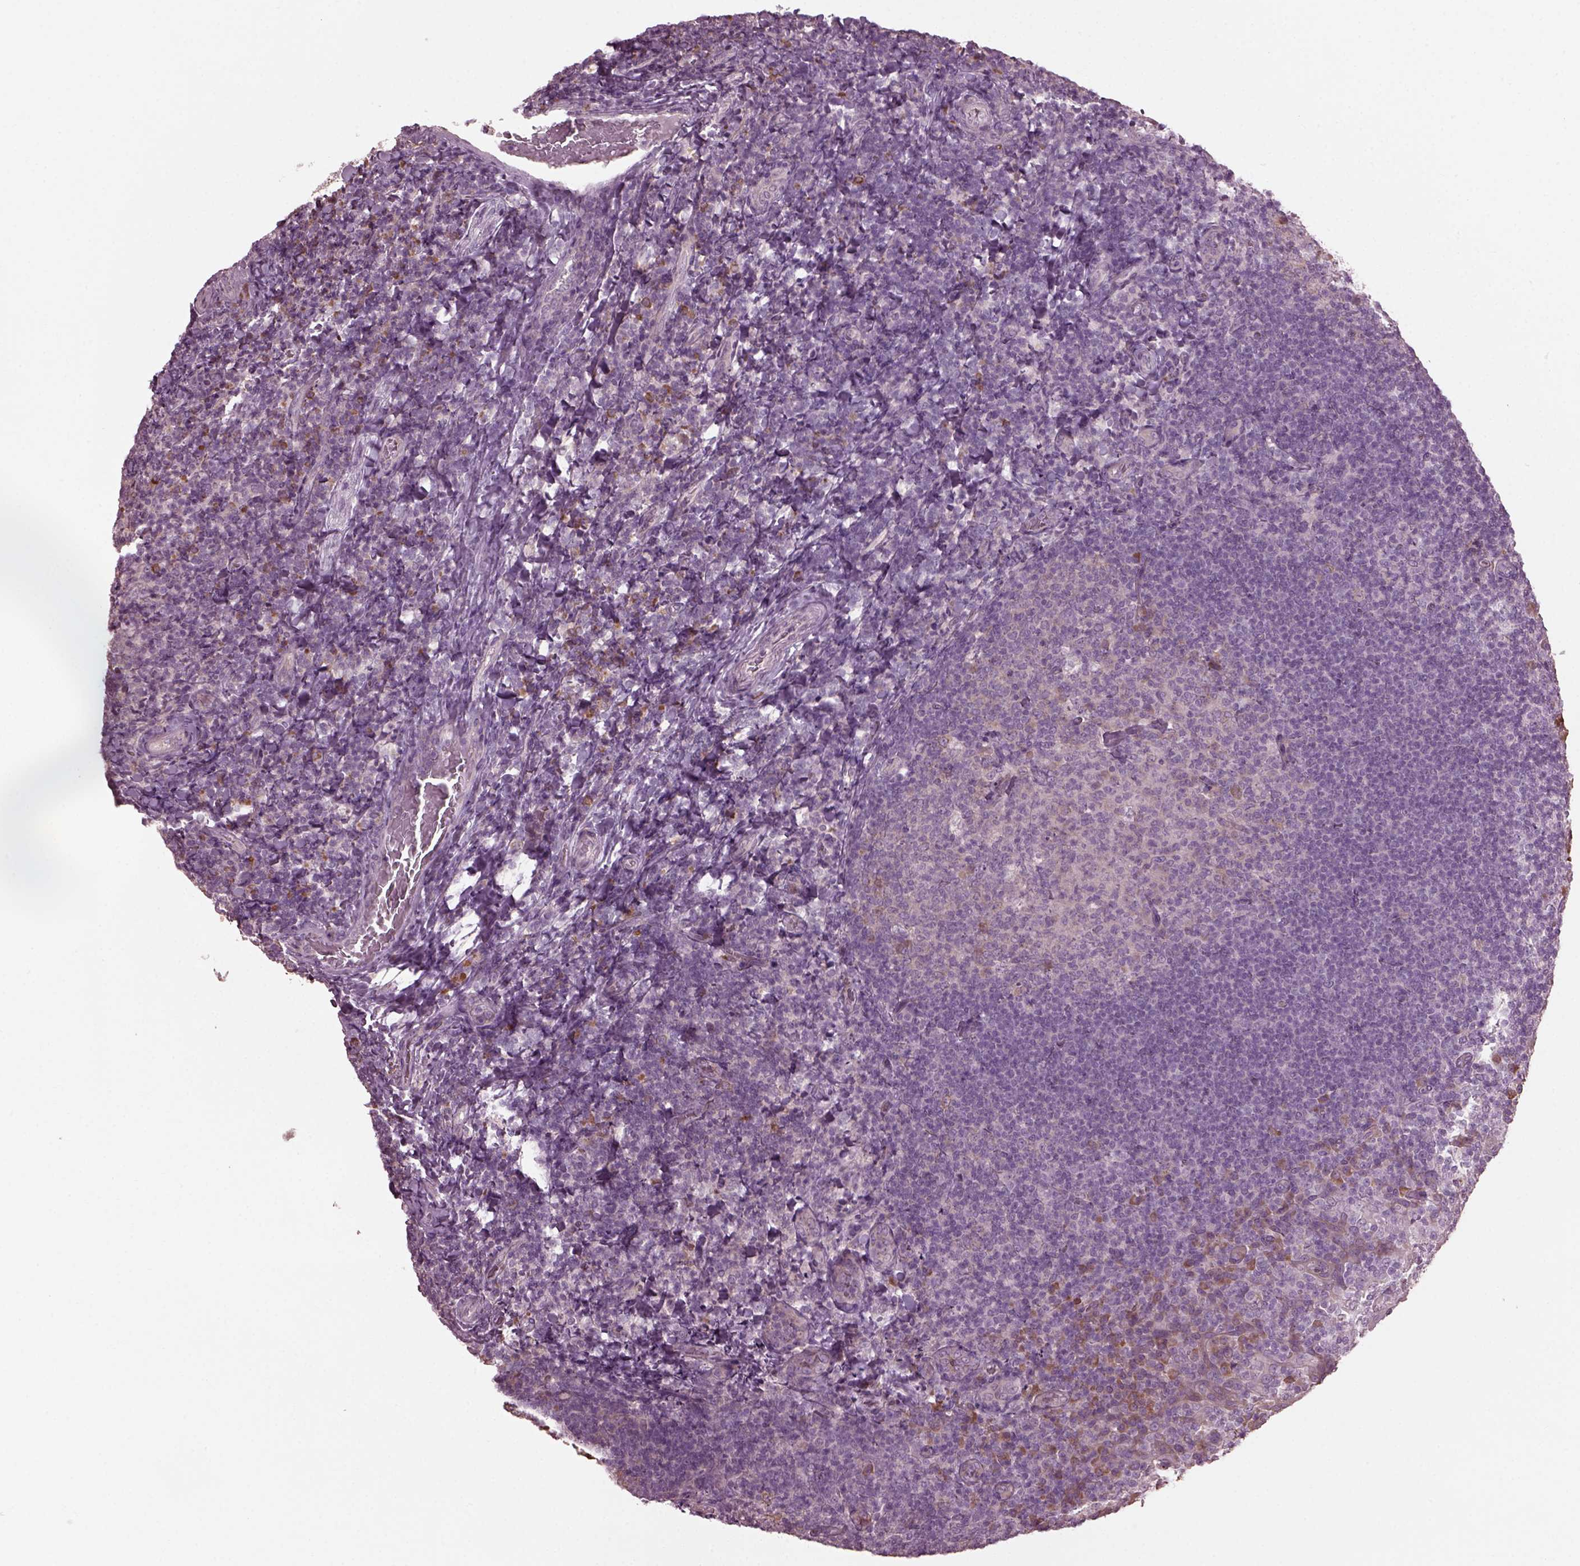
{"staining": {"intensity": "moderate", "quantity": "<25%", "location": "cytoplasmic/membranous"}, "tissue": "tonsil", "cell_type": "Germinal center cells", "image_type": "normal", "snomed": [{"axis": "morphology", "description": "Normal tissue, NOS"}, {"axis": "topography", "description": "Tonsil"}], "caption": "Germinal center cells demonstrate moderate cytoplasmic/membranous expression in approximately <25% of cells in normal tonsil. (Brightfield microscopy of DAB IHC at high magnification).", "gene": "CABP5", "patient": {"sex": "female", "age": 10}}